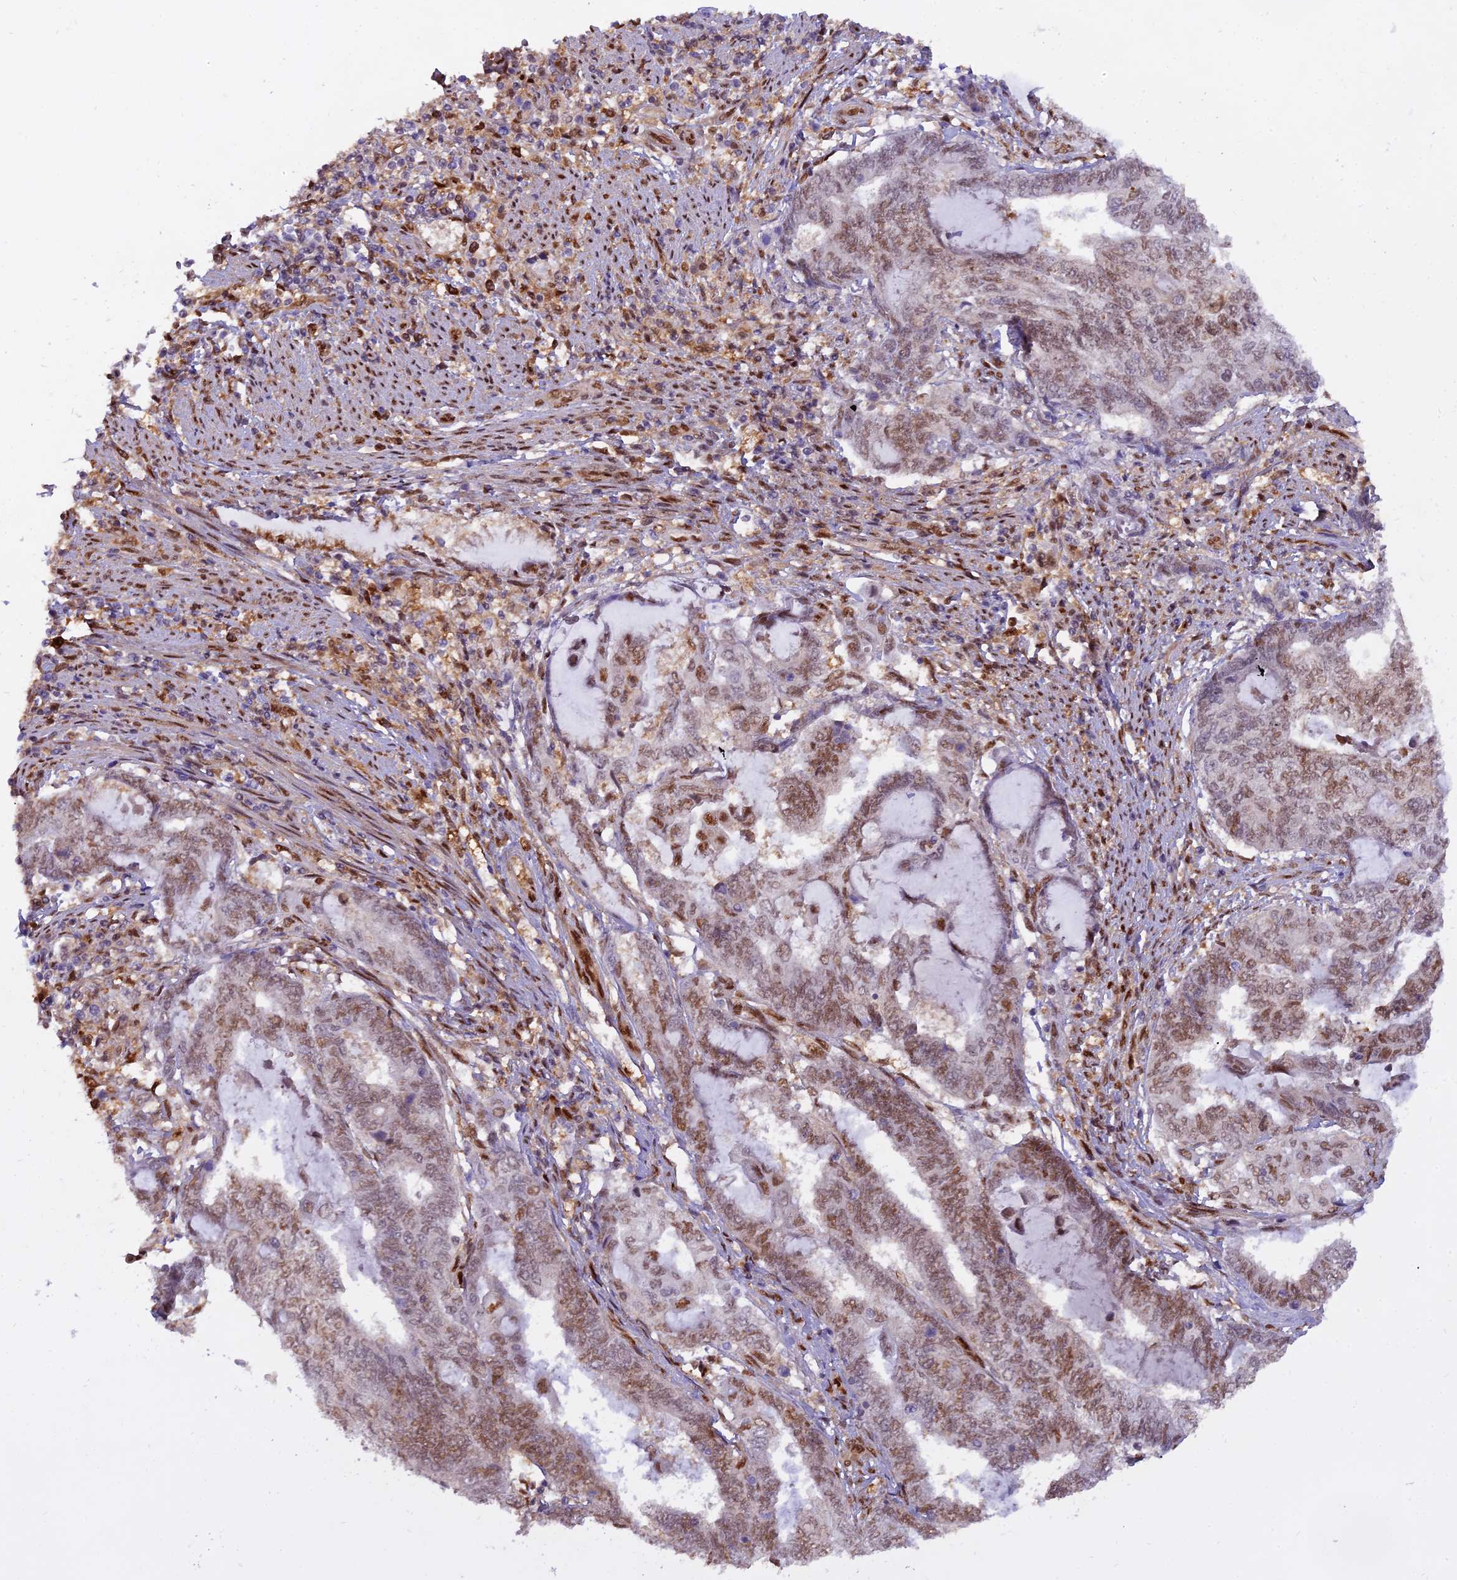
{"staining": {"intensity": "moderate", "quantity": ">75%", "location": "nuclear"}, "tissue": "endometrial cancer", "cell_type": "Tumor cells", "image_type": "cancer", "snomed": [{"axis": "morphology", "description": "Adenocarcinoma, NOS"}, {"axis": "topography", "description": "Uterus"}, {"axis": "topography", "description": "Endometrium"}], "caption": "This image demonstrates immunohistochemistry (IHC) staining of human endometrial cancer (adenocarcinoma), with medium moderate nuclear expression in about >75% of tumor cells.", "gene": "NPEPL1", "patient": {"sex": "female", "age": 70}}